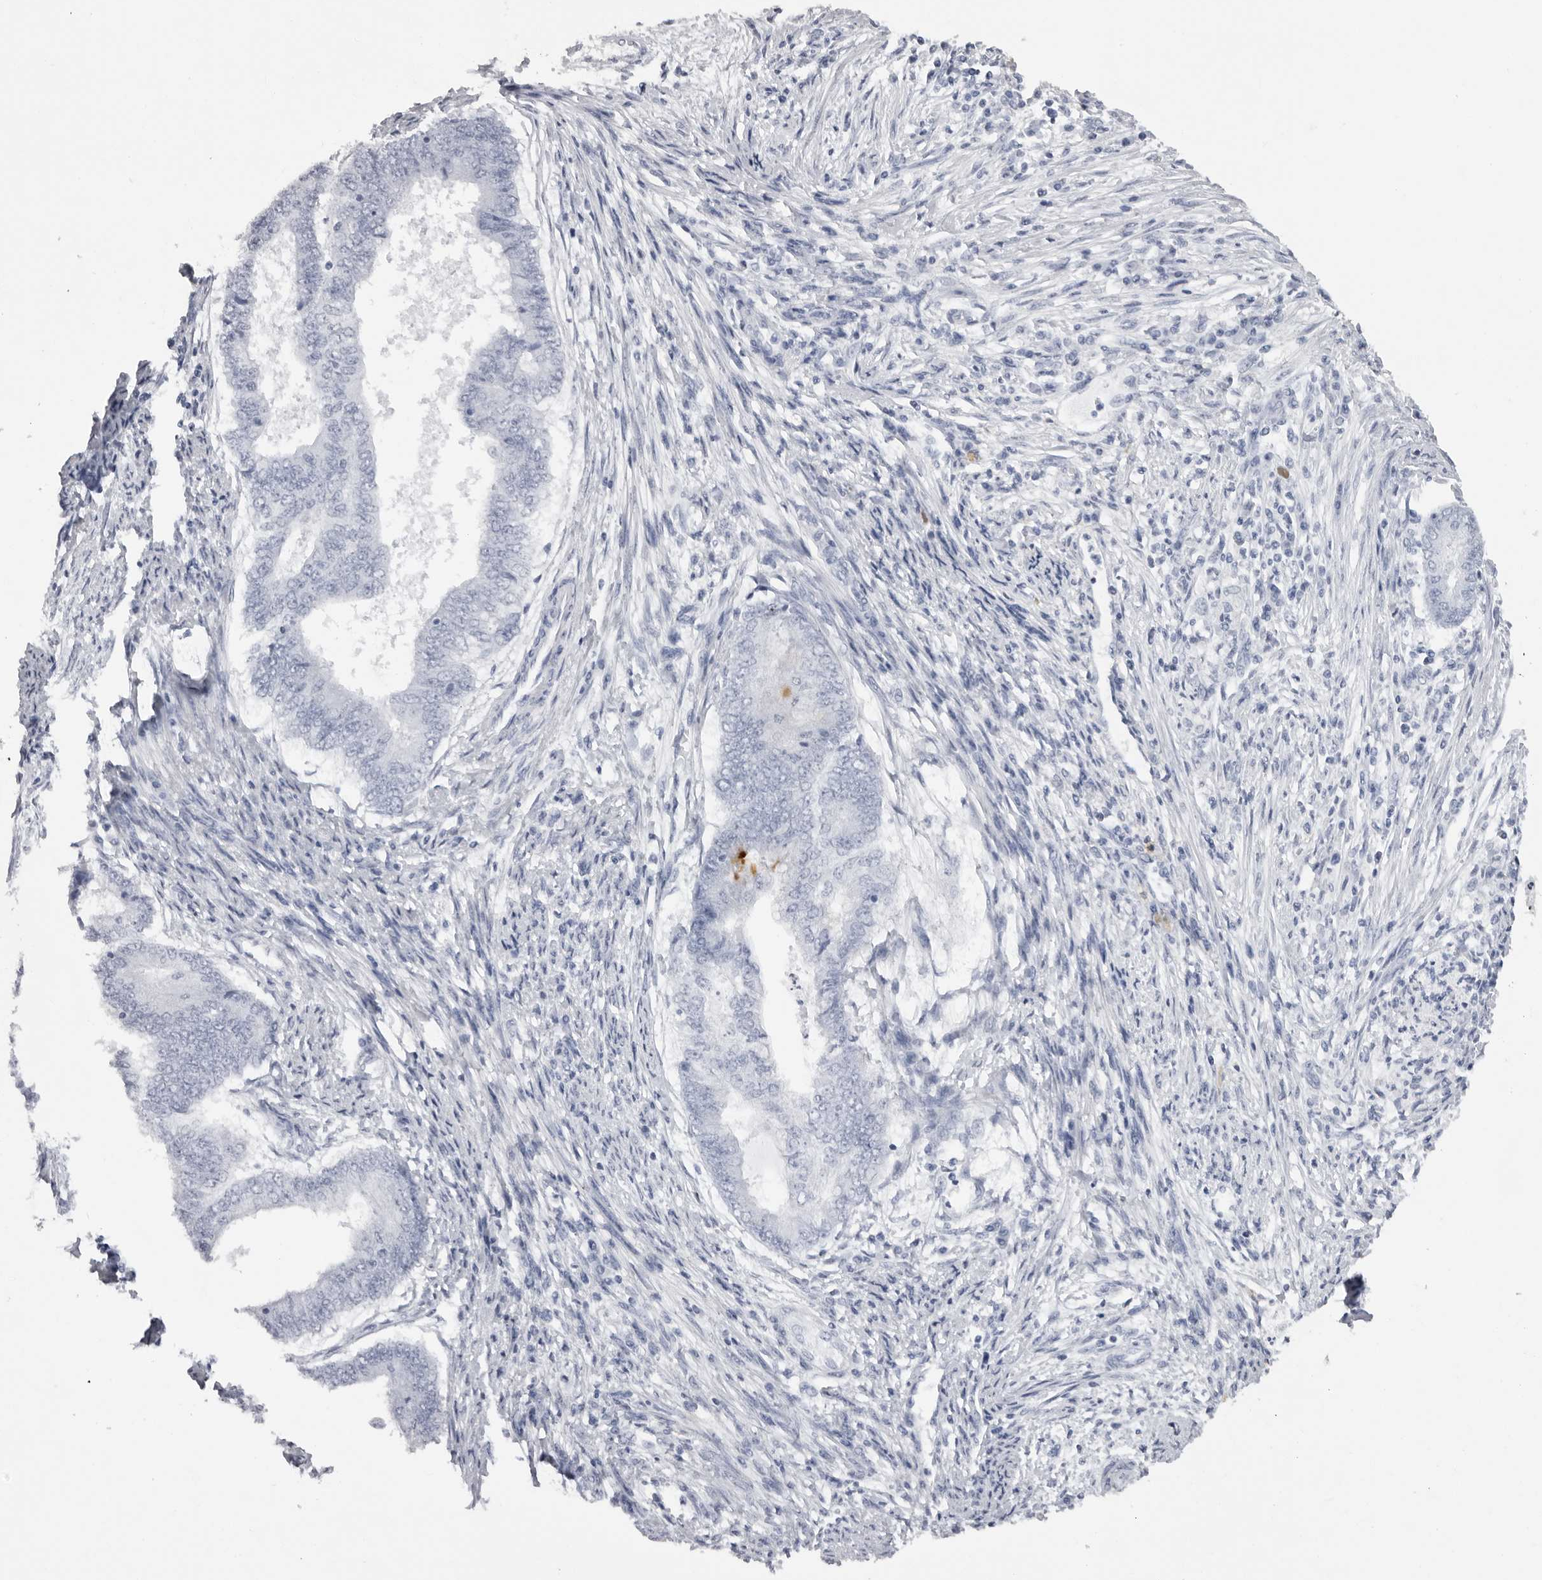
{"staining": {"intensity": "negative", "quantity": "none", "location": "none"}, "tissue": "endometrial cancer", "cell_type": "Tumor cells", "image_type": "cancer", "snomed": [{"axis": "morphology", "description": "Polyp, NOS"}, {"axis": "morphology", "description": "Adenocarcinoma, NOS"}, {"axis": "morphology", "description": "Adenoma, NOS"}, {"axis": "topography", "description": "Endometrium"}], "caption": "Immunohistochemistry micrograph of human polyp (endometrial) stained for a protein (brown), which exhibits no staining in tumor cells.", "gene": "CST1", "patient": {"sex": "female", "age": 79}}